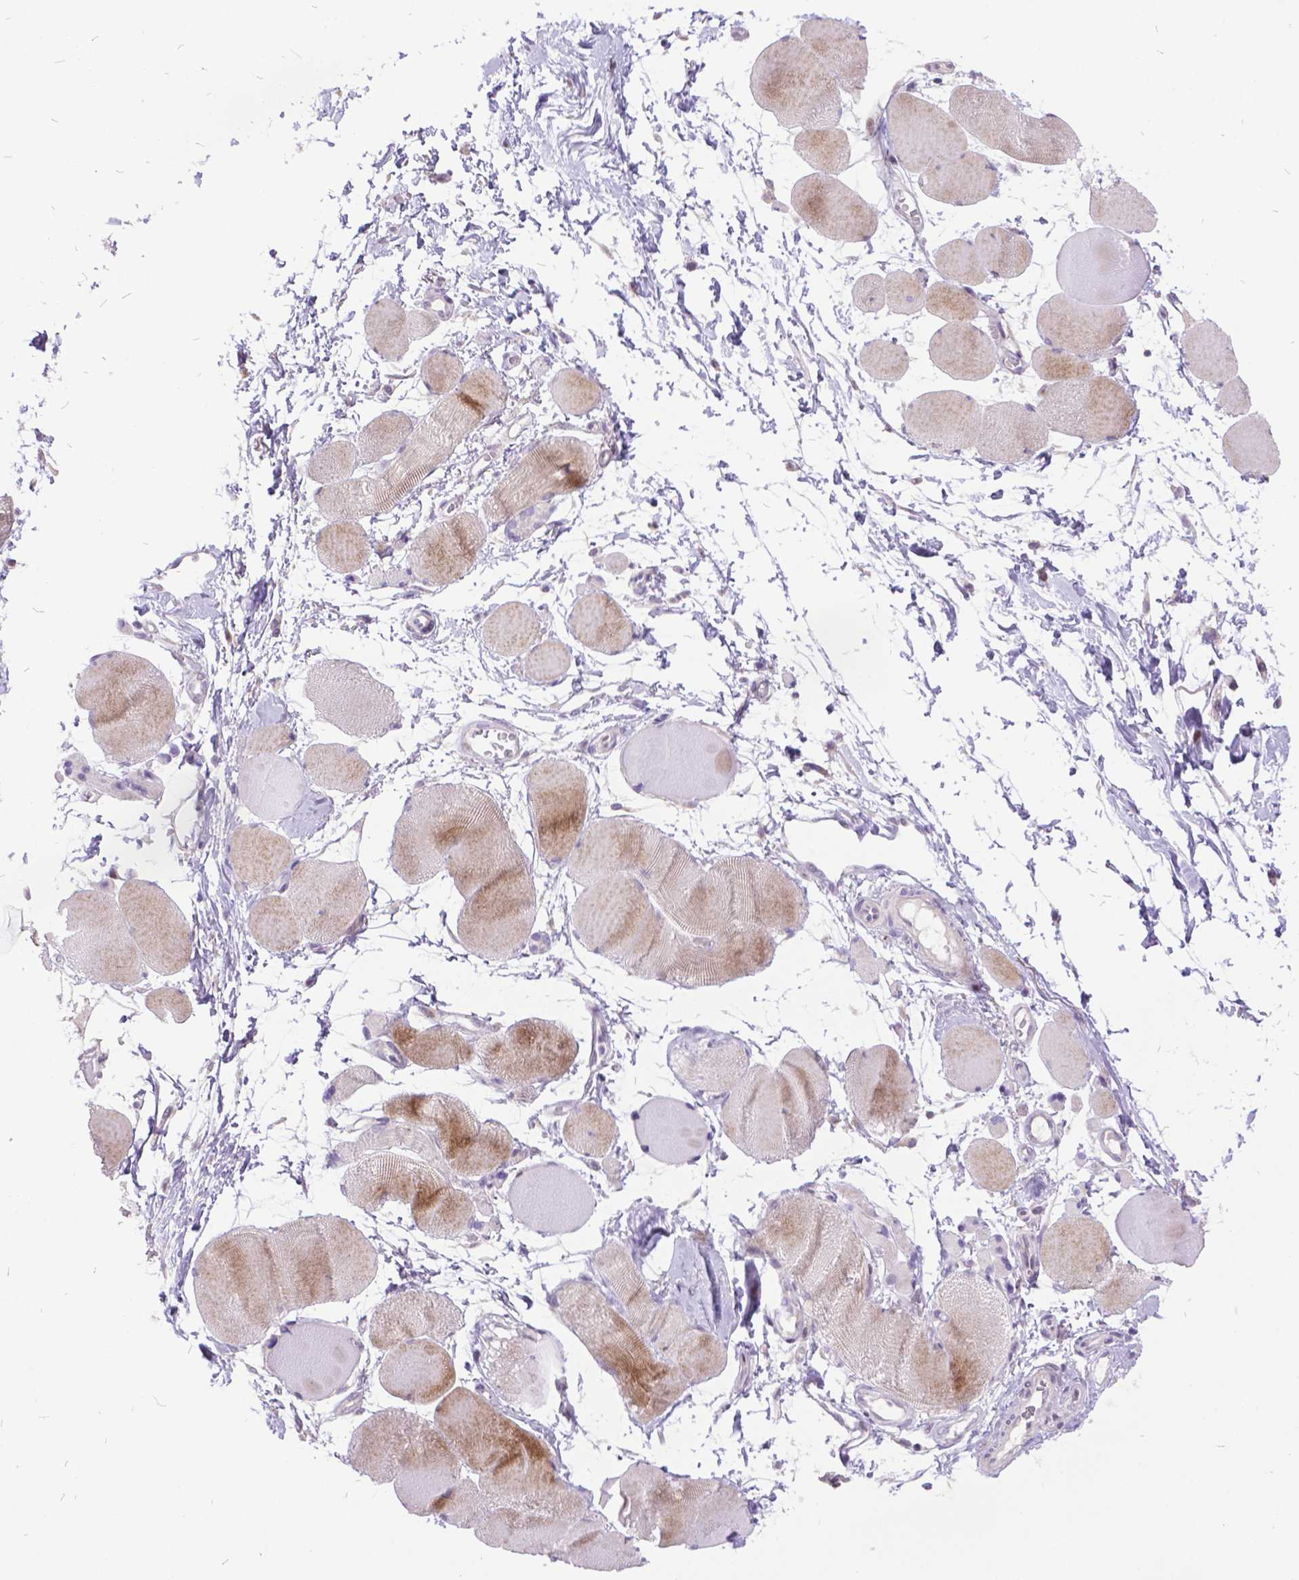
{"staining": {"intensity": "weak", "quantity": ">75%", "location": "cytoplasmic/membranous"}, "tissue": "skeletal muscle", "cell_type": "Myocytes", "image_type": "normal", "snomed": [{"axis": "morphology", "description": "Normal tissue, NOS"}, {"axis": "topography", "description": "Skeletal muscle"}], "caption": "This photomicrograph demonstrates IHC staining of normal human skeletal muscle, with low weak cytoplasmic/membranous expression in about >75% of myocytes.", "gene": "ITGB6", "patient": {"sex": "female", "age": 75}}